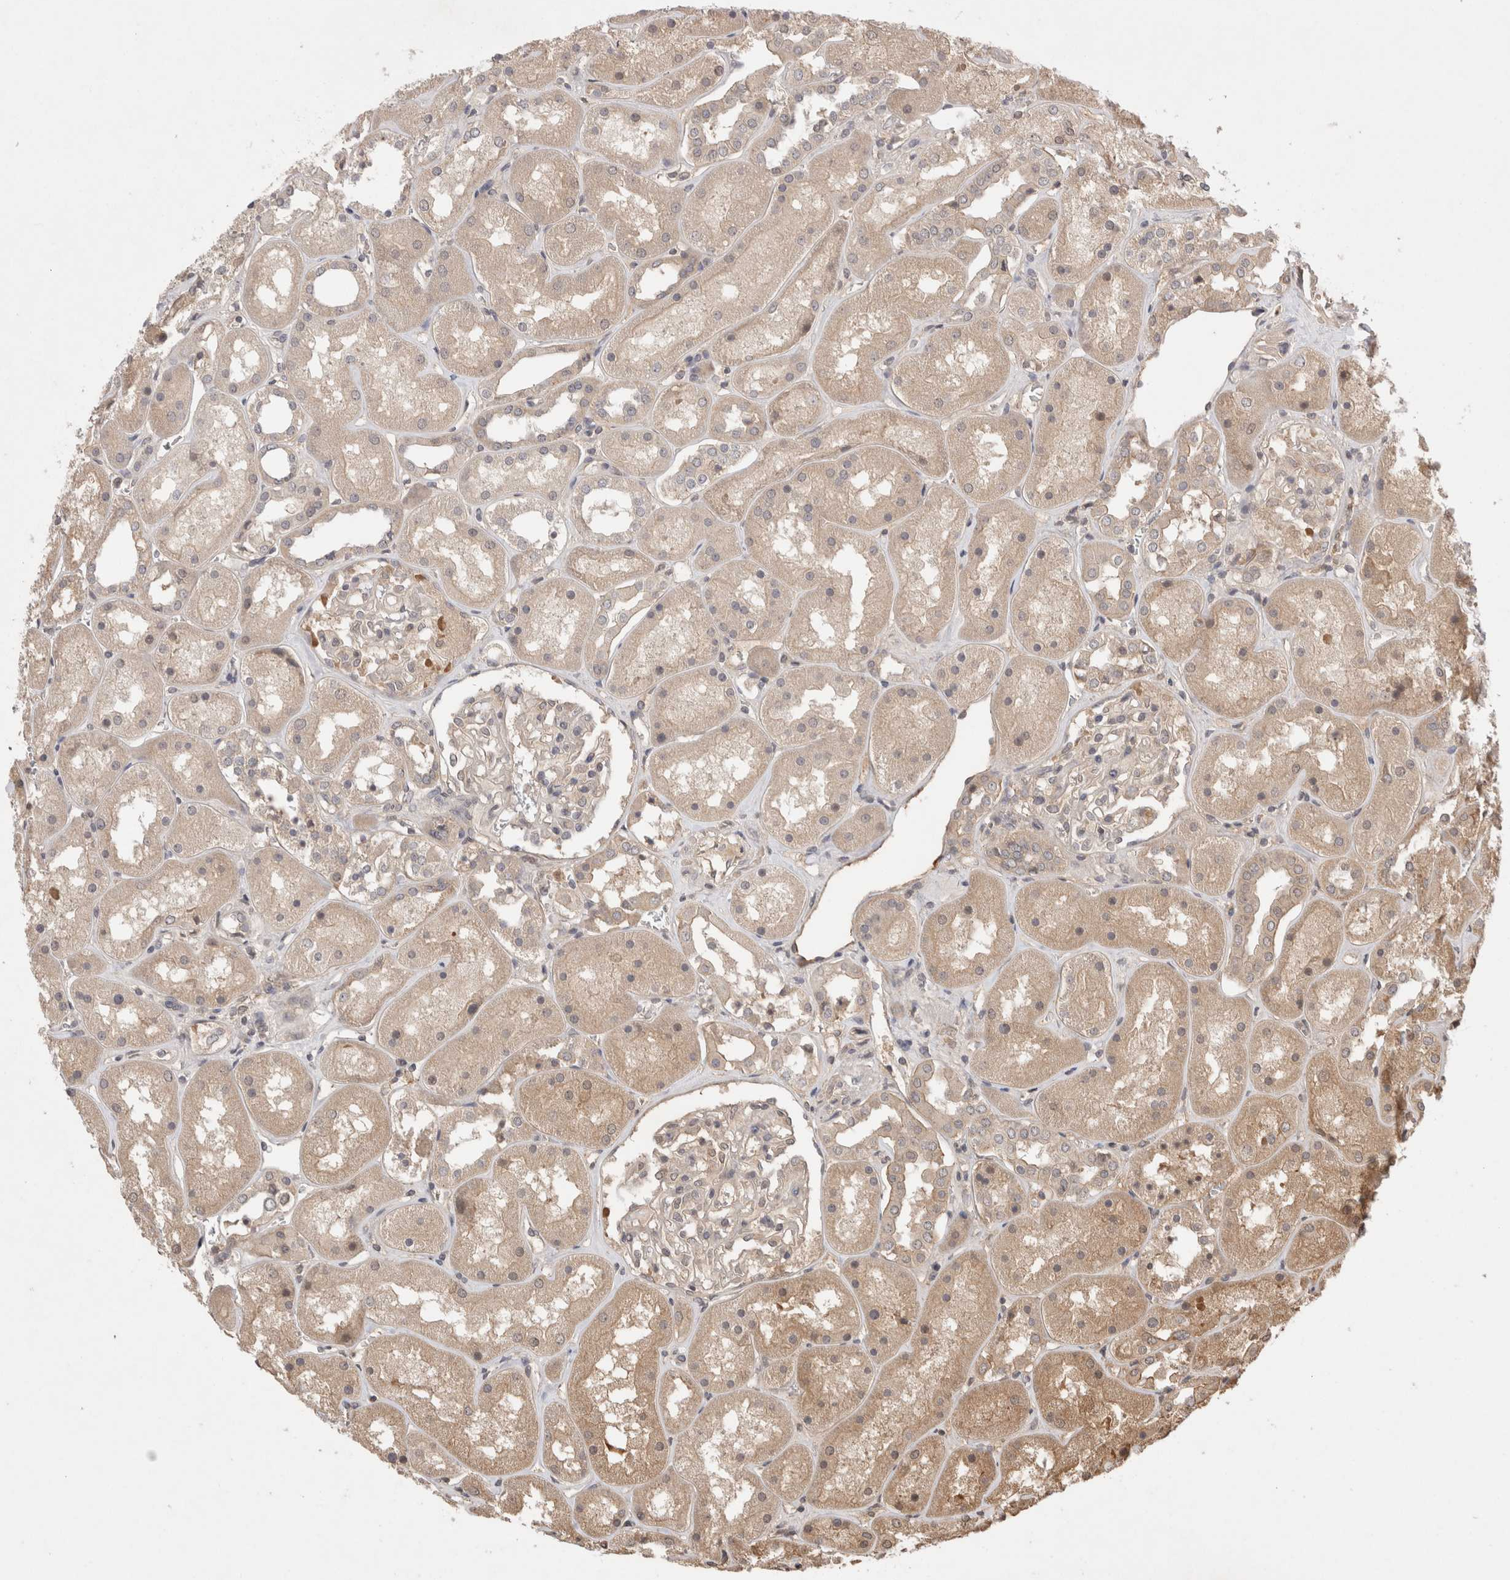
{"staining": {"intensity": "weak", "quantity": "<25%", "location": "cytoplasmic/membranous"}, "tissue": "kidney", "cell_type": "Cells in glomeruli", "image_type": "normal", "snomed": [{"axis": "morphology", "description": "Normal tissue, NOS"}, {"axis": "topography", "description": "Kidney"}], "caption": "This is an immunohistochemistry (IHC) photomicrograph of unremarkable kidney. There is no positivity in cells in glomeruli.", "gene": "PRMT3", "patient": {"sex": "male", "age": 70}}